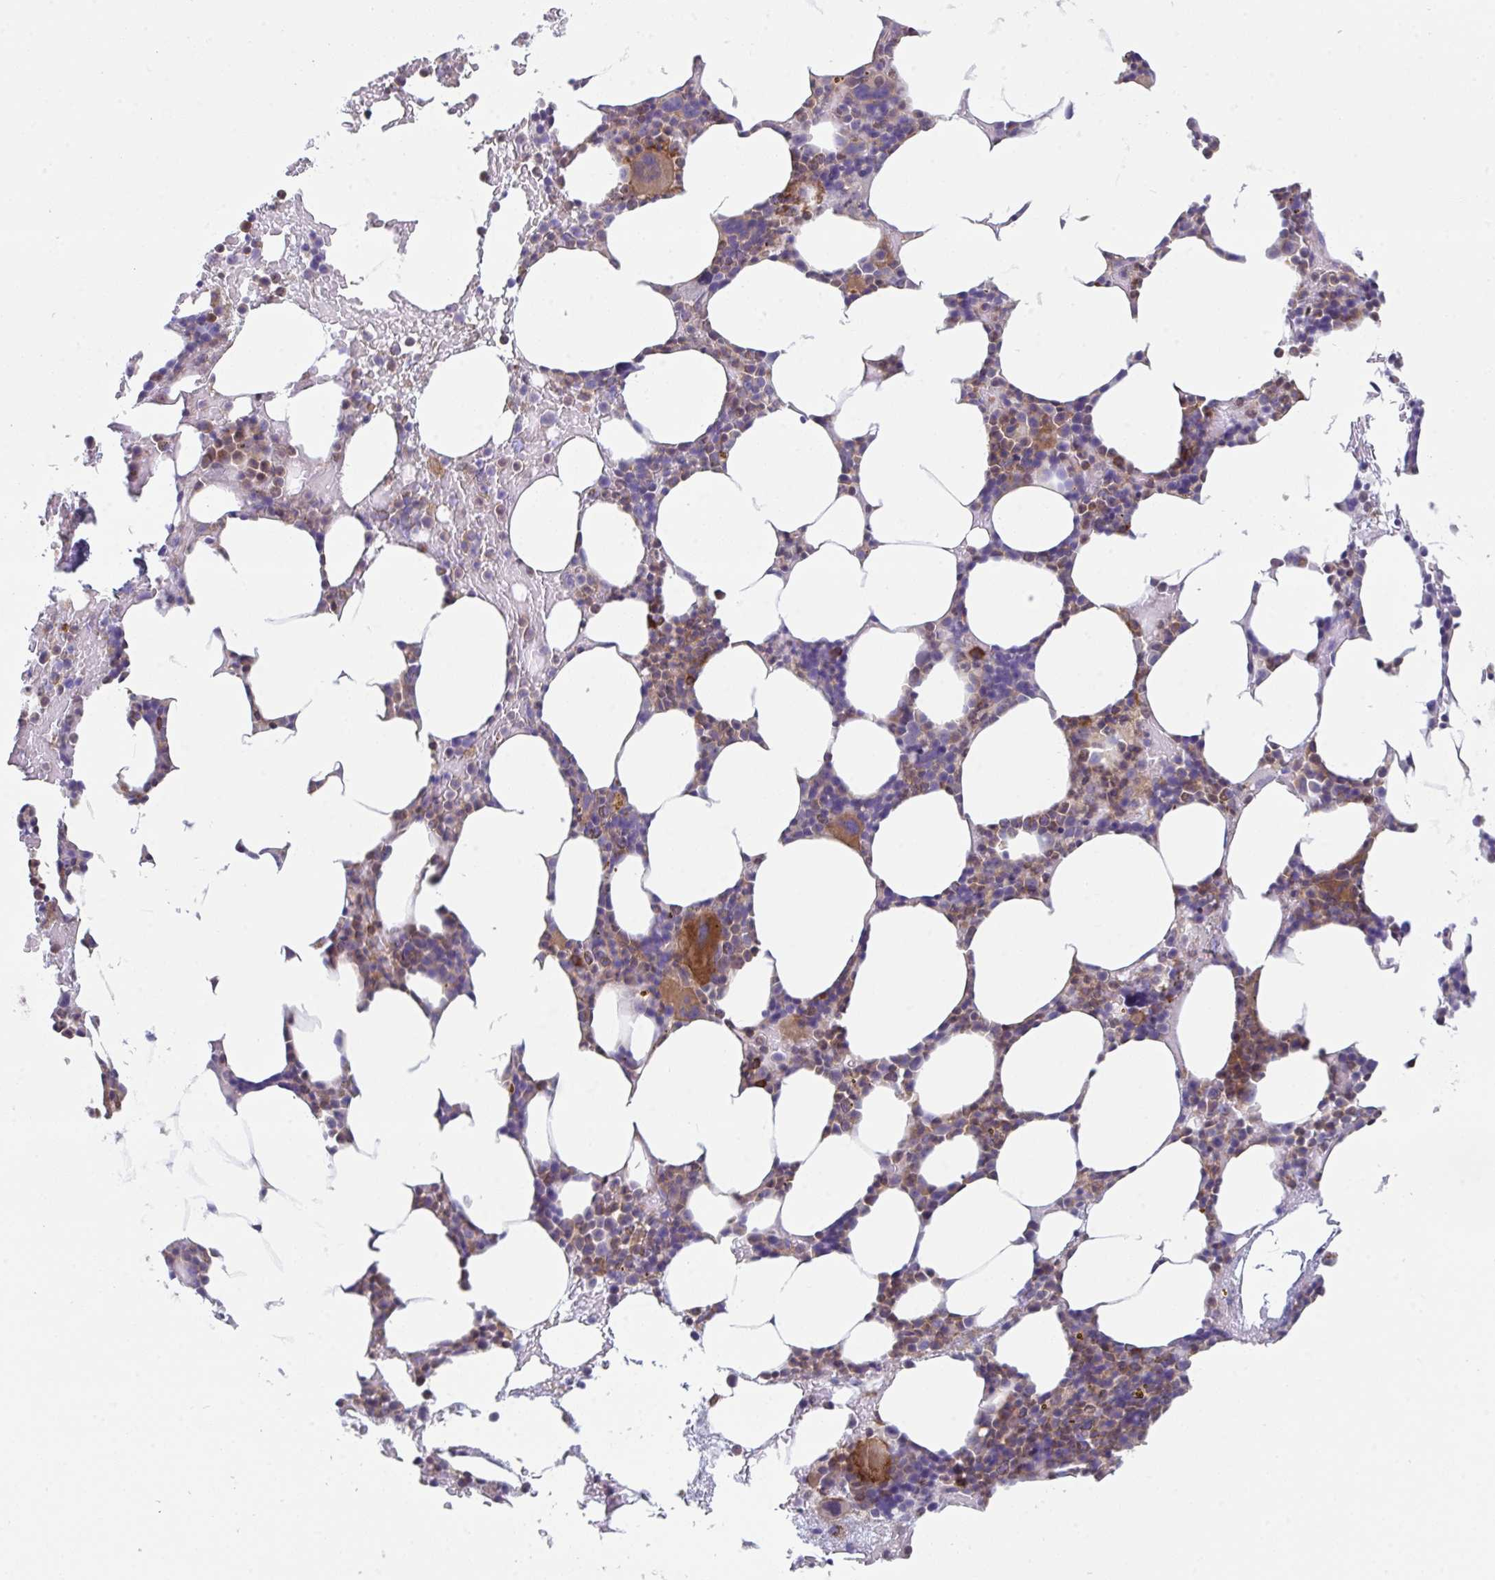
{"staining": {"intensity": "moderate", "quantity": "25%-75%", "location": "cytoplasmic/membranous"}, "tissue": "bone marrow", "cell_type": "Hematopoietic cells", "image_type": "normal", "snomed": [{"axis": "morphology", "description": "Normal tissue, NOS"}, {"axis": "topography", "description": "Bone marrow"}], "caption": "Protein analysis of normal bone marrow reveals moderate cytoplasmic/membranous expression in about 25%-75% of hematopoietic cells.", "gene": "DISP2", "patient": {"sex": "female", "age": 62}}